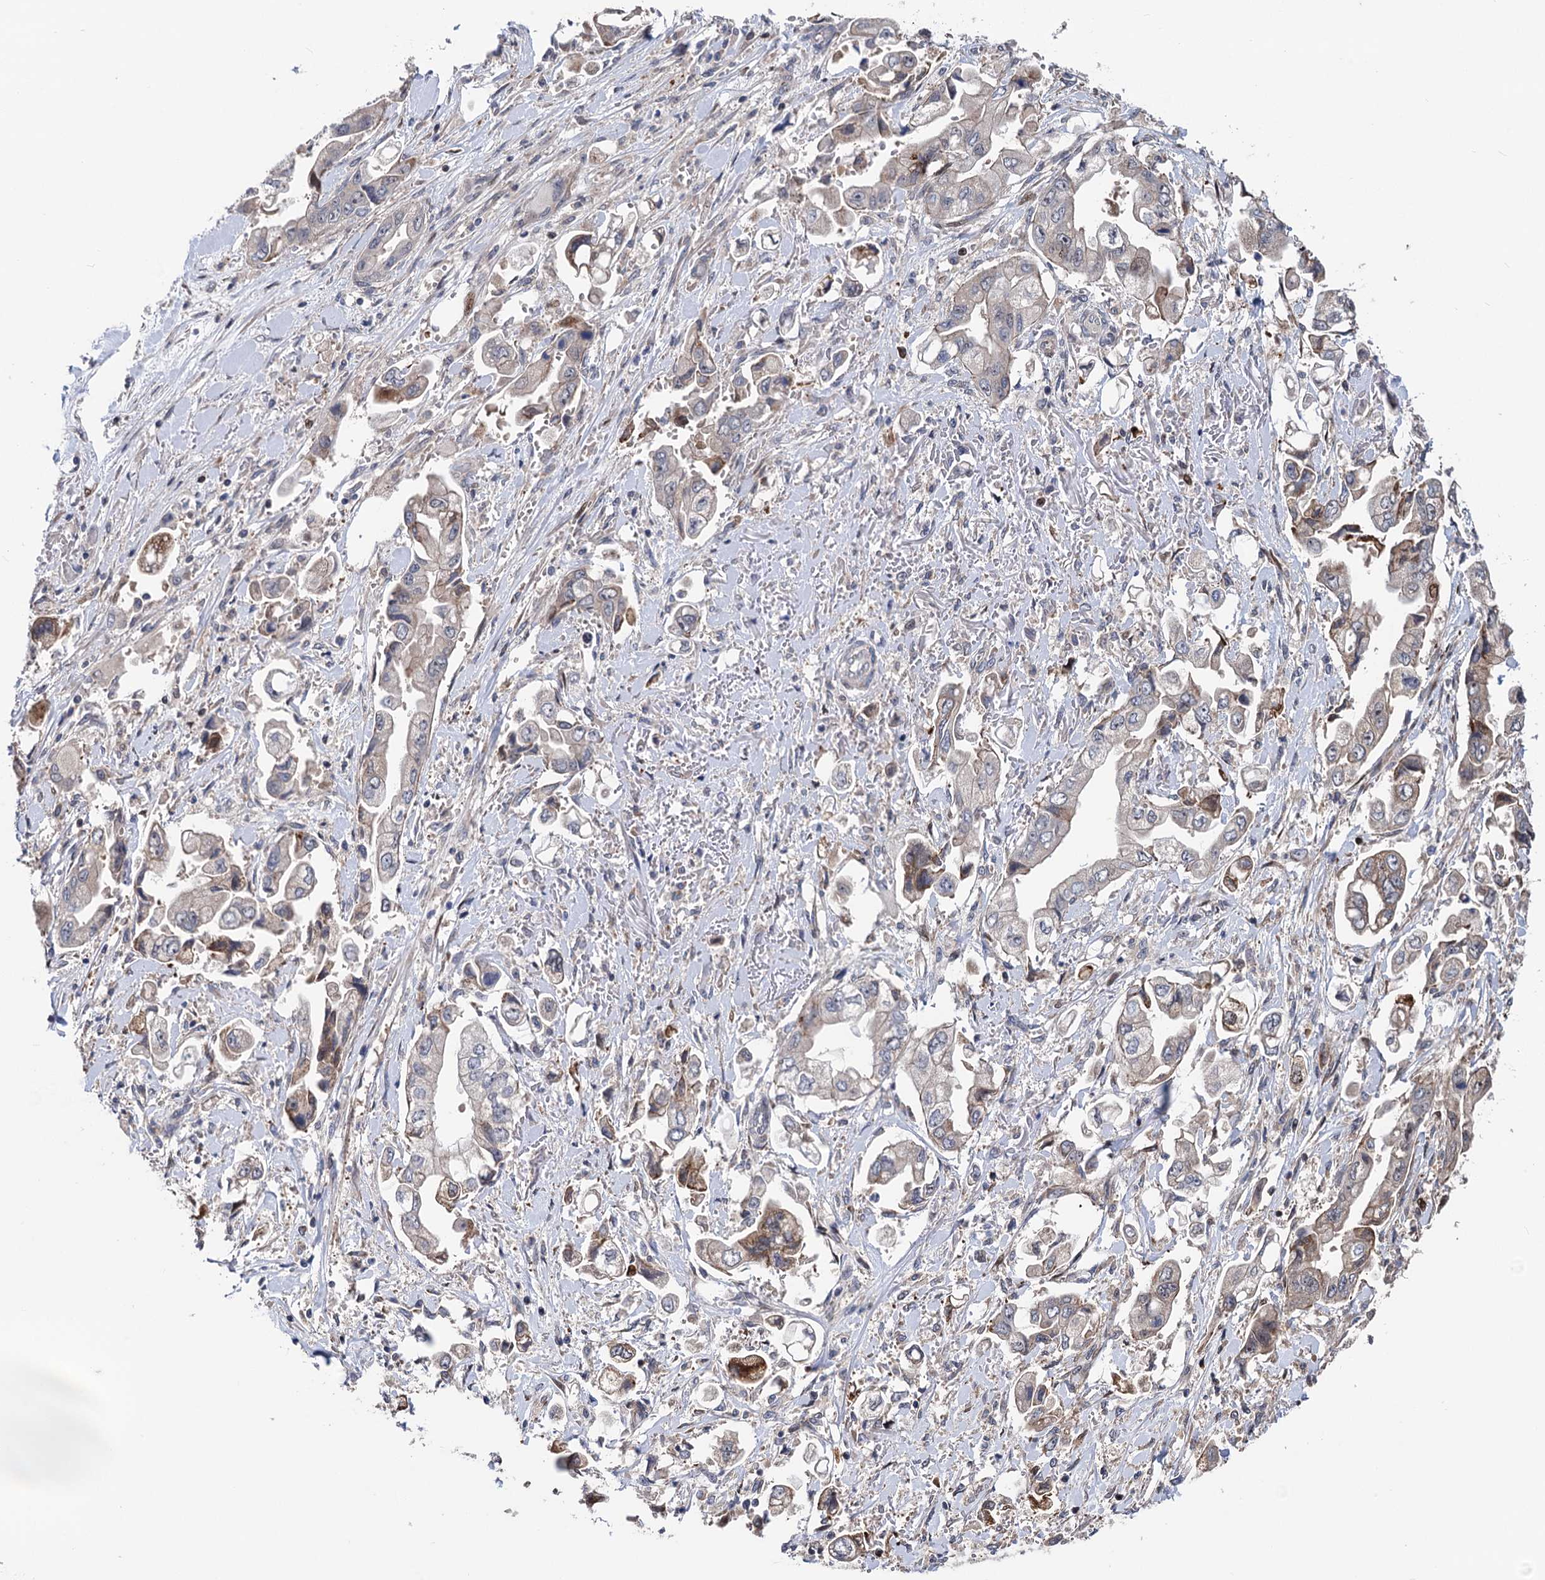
{"staining": {"intensity": "moderate", "quantity": "<25%", "location": "cytoplasmic/membranous"}, "tissue": "stomach cancer", "cell_type": "Tumor cells", "image_type": "cancer", "snomed": [{"axis": "morphology", "description": "Adenocarcinoma, NOS"}, {"axis": "topography", "description": "Stomach"}], "caption": "Protein expression analysis of adenocarcinoma (stomach) shows moderate cytoplasmic/membranous staining in approximately <25% of tumor cells. The staining is performed using DAB (3,3'-diaminobenzidine) brown chromogen to label protein expression. The nuclei are counter-stained blue using hematoxylin.", "gene": "UBR1", "patient": {"sex": "male", "age": 62}}